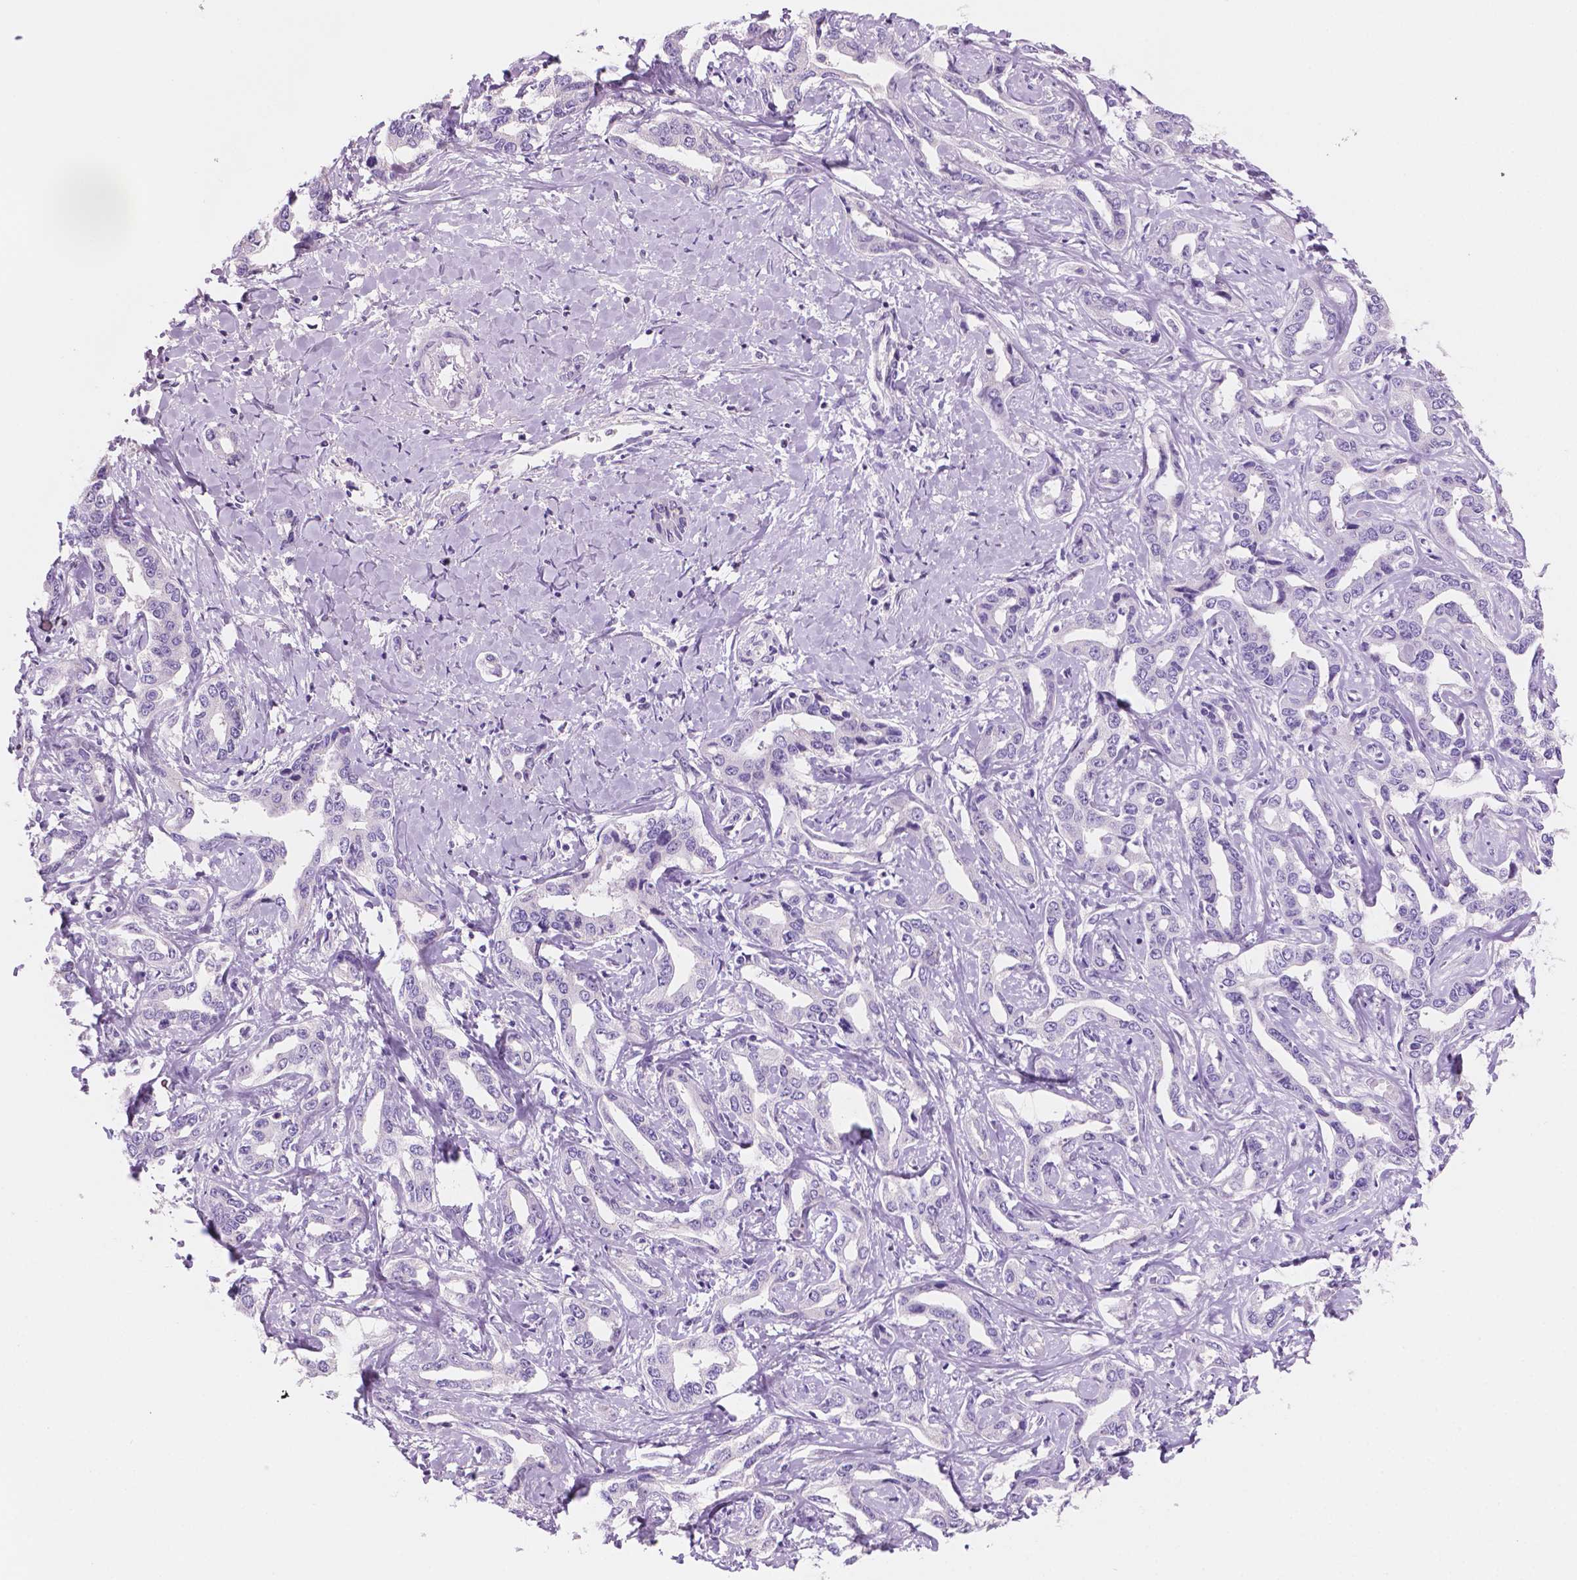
{"staining": {"intensity": "negative", "quantity": "none", "location": "none"}, "tissue": "liver cancer", "cell_type": "Tumor cells", "image_type": "cancer", "snomed": [{"axis": "morphology", "description": "Cholangiocarcinoma"}, {"axis": "topography", "description": "Liver"}], "caption": "The photomicrograph exhibits no significant positivity in tumor cells of cholangiocarcinoma (liver).", "gene": "SBSN", "patient": {"sex": "male", "age": 59}}